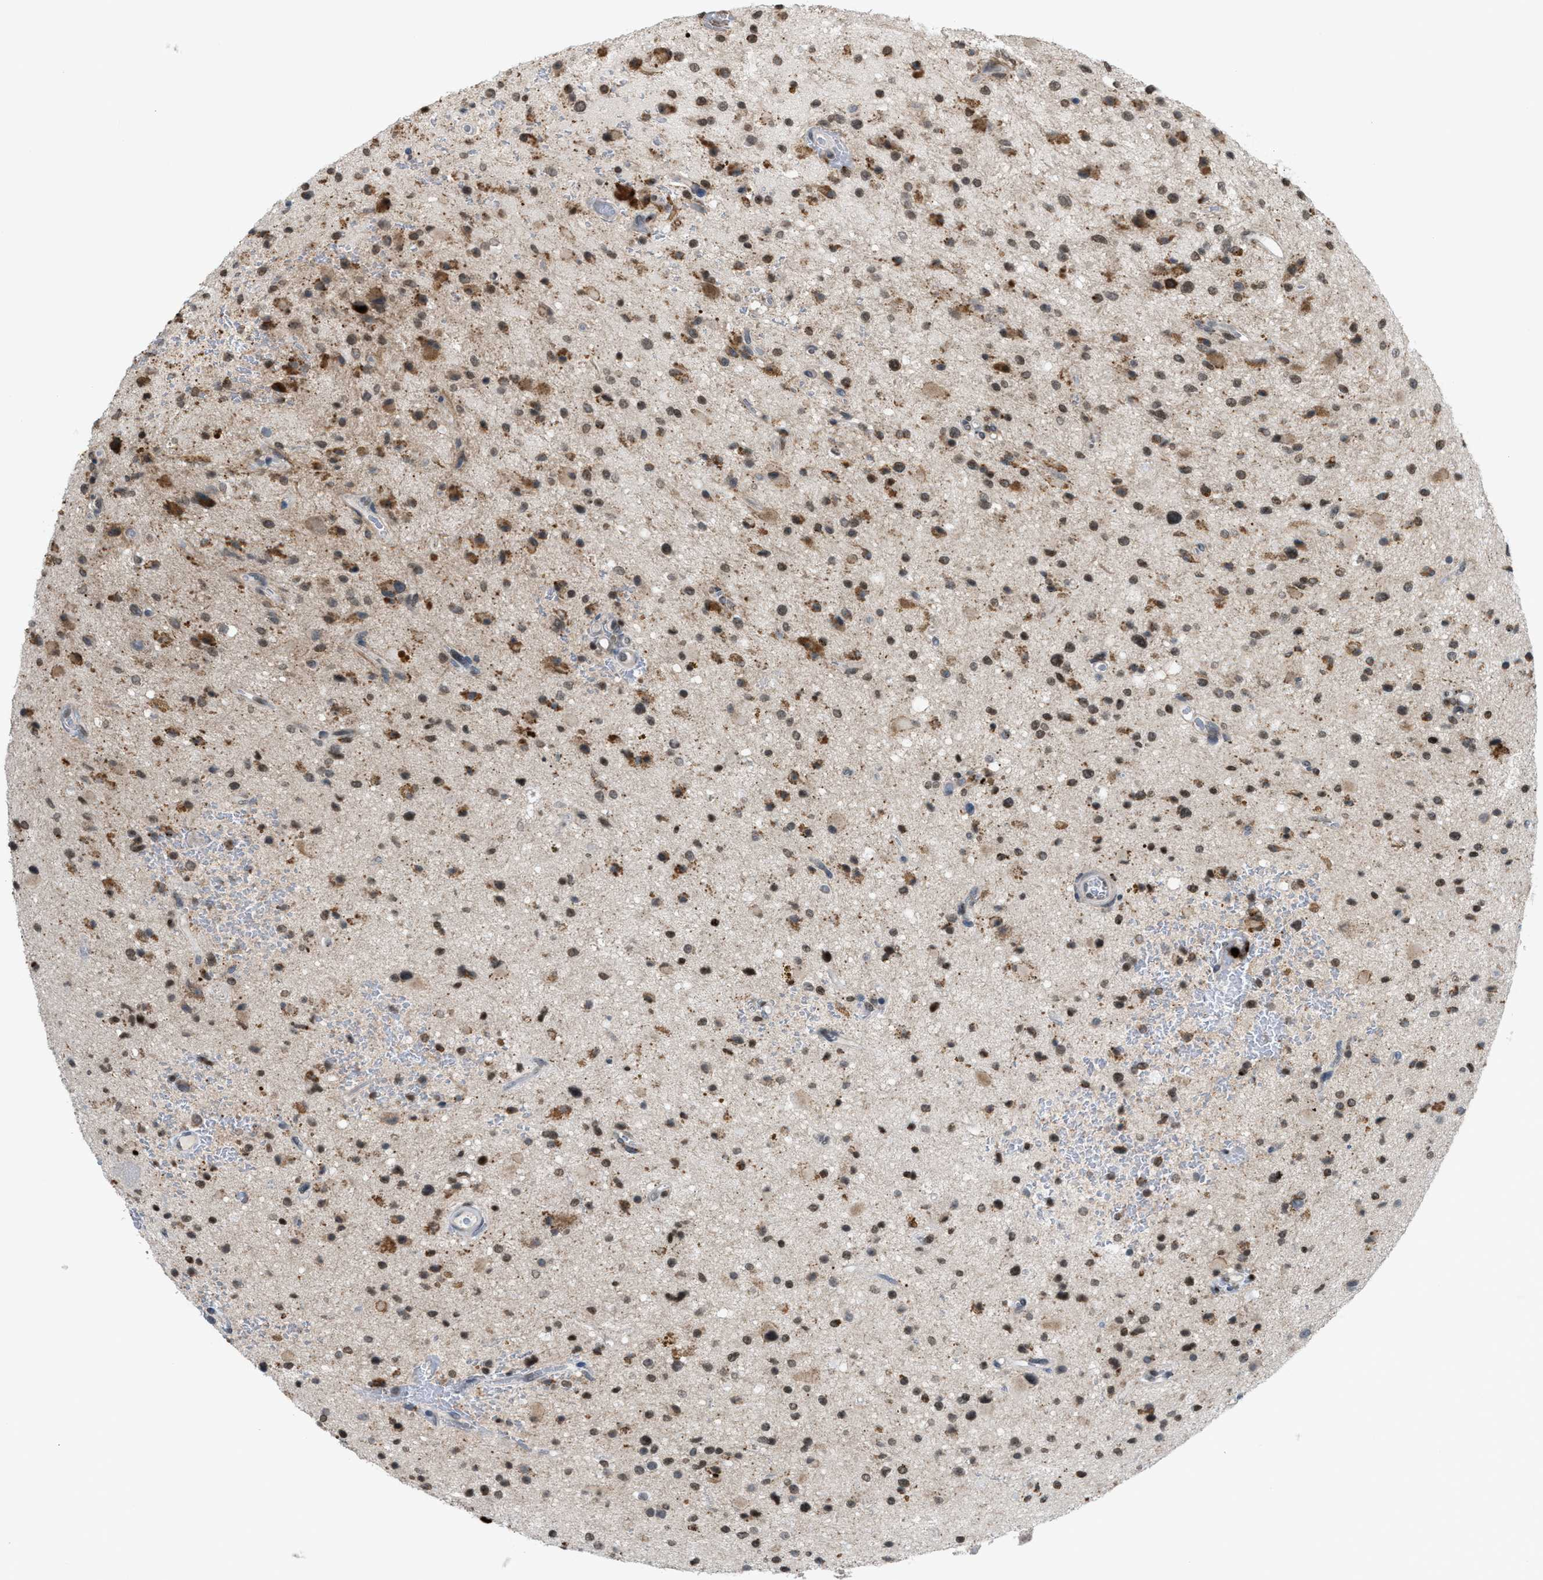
{"staining": {"intensity": "moderate", "quantity": ">75%", "location": "cytoplasmic/membranous,nuclear"}, "tissue": "glioma", "cell_type": "Tumor cells", "image_type": "cancer", "snomed": [{"axis": "morphology", "description": "Glioma, malignant, High grade"}, {"axis": "topography", "description": "Brain"}], "caption": "This is an image of immunohistochemistry staining of malignant glioma (high-grade), which shows moderate expression in the cytoplasmic/membranous and nuclear of tumor cells.", "gene": "PRUNE2", "patient": {"sex": "male", "age": 33}}